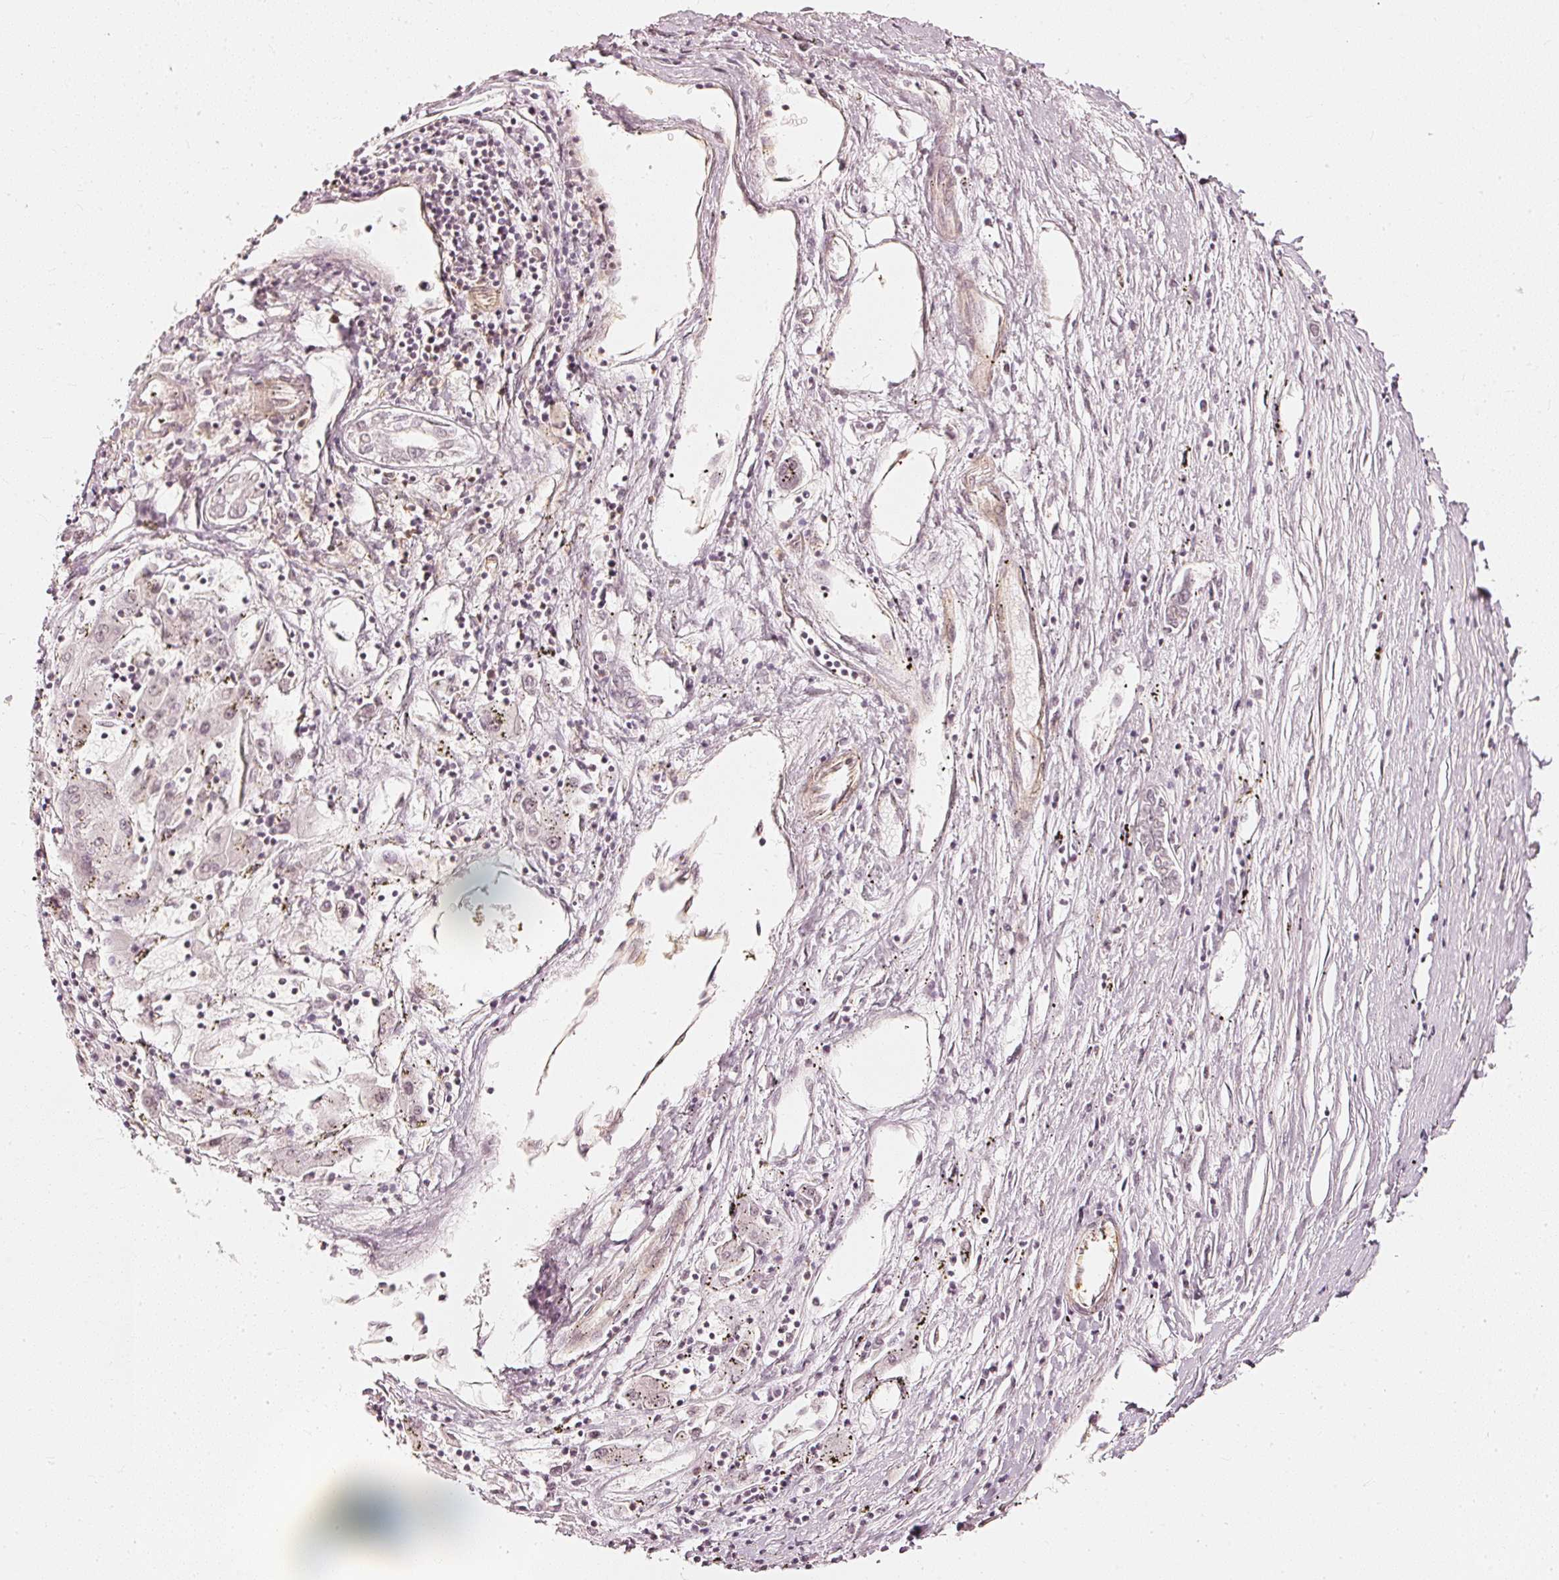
{"staining": {"intensity": "negative", "quantity": "none", "location": "none"}, "tissue": "liver cancer", "cell_type": "Tumor cells", "image_type": "cancer", "snomed": [{"axis": "morphology", "description": "Carcinoma, Hepatocellular, NOS"}, {"axis": "topography", "description": "Liver"}], "caption": "DAB immunohistochemical staining of human hepatocellular carcinoma (liver) exhibits no significant expression in tumor cells. (DAB (3,3'-diaminobenzidine) immunohistochemistry (IHC) with hematoxylin counter stain).", "gene": "DRD2", "patient": {"sex": "male", "age": 72}}